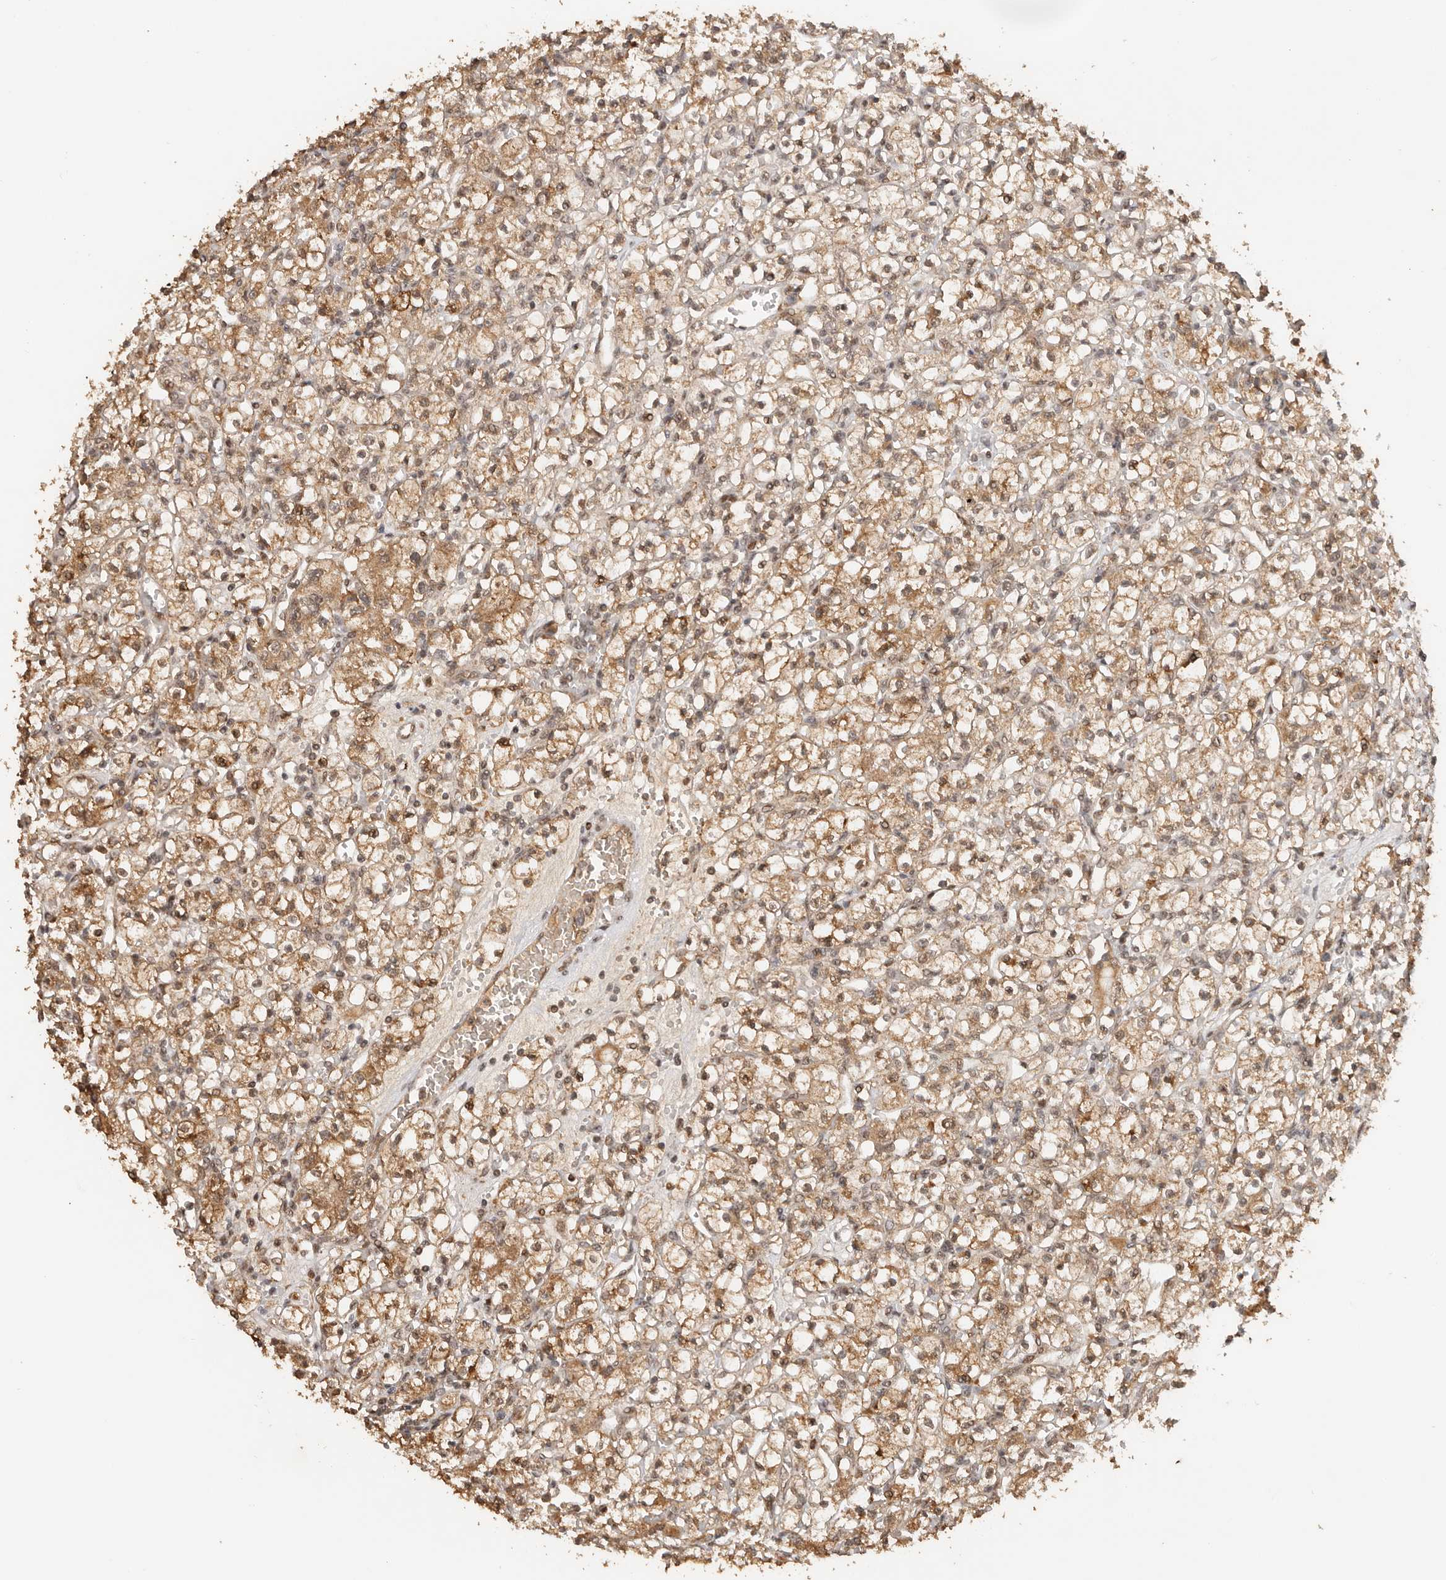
{"staining": {"intensity": "moderate", "quantity": ">75%", "location": "cytoplasmic/membranous,nuclear"}, "tissue": "renal cancer", "cell_type": "Tumor cells", "image_type": "cancer", "snomed": [{"axis": "morphology", "description": "Adenocarcinoma, NOS"}, {"axis": "topography", "description": "Kidney"}], "caption": "This micrograph exhibits immunohistochemistry (IHC) staining of human renal cancer (adenocarcinoma), with medium moderate cytoplasmic/membranous and nuclear positivity in approximately >75% of tumor cells.", "gene": "SEC14L1", "patient": {"sex": "female", "age": 59}}